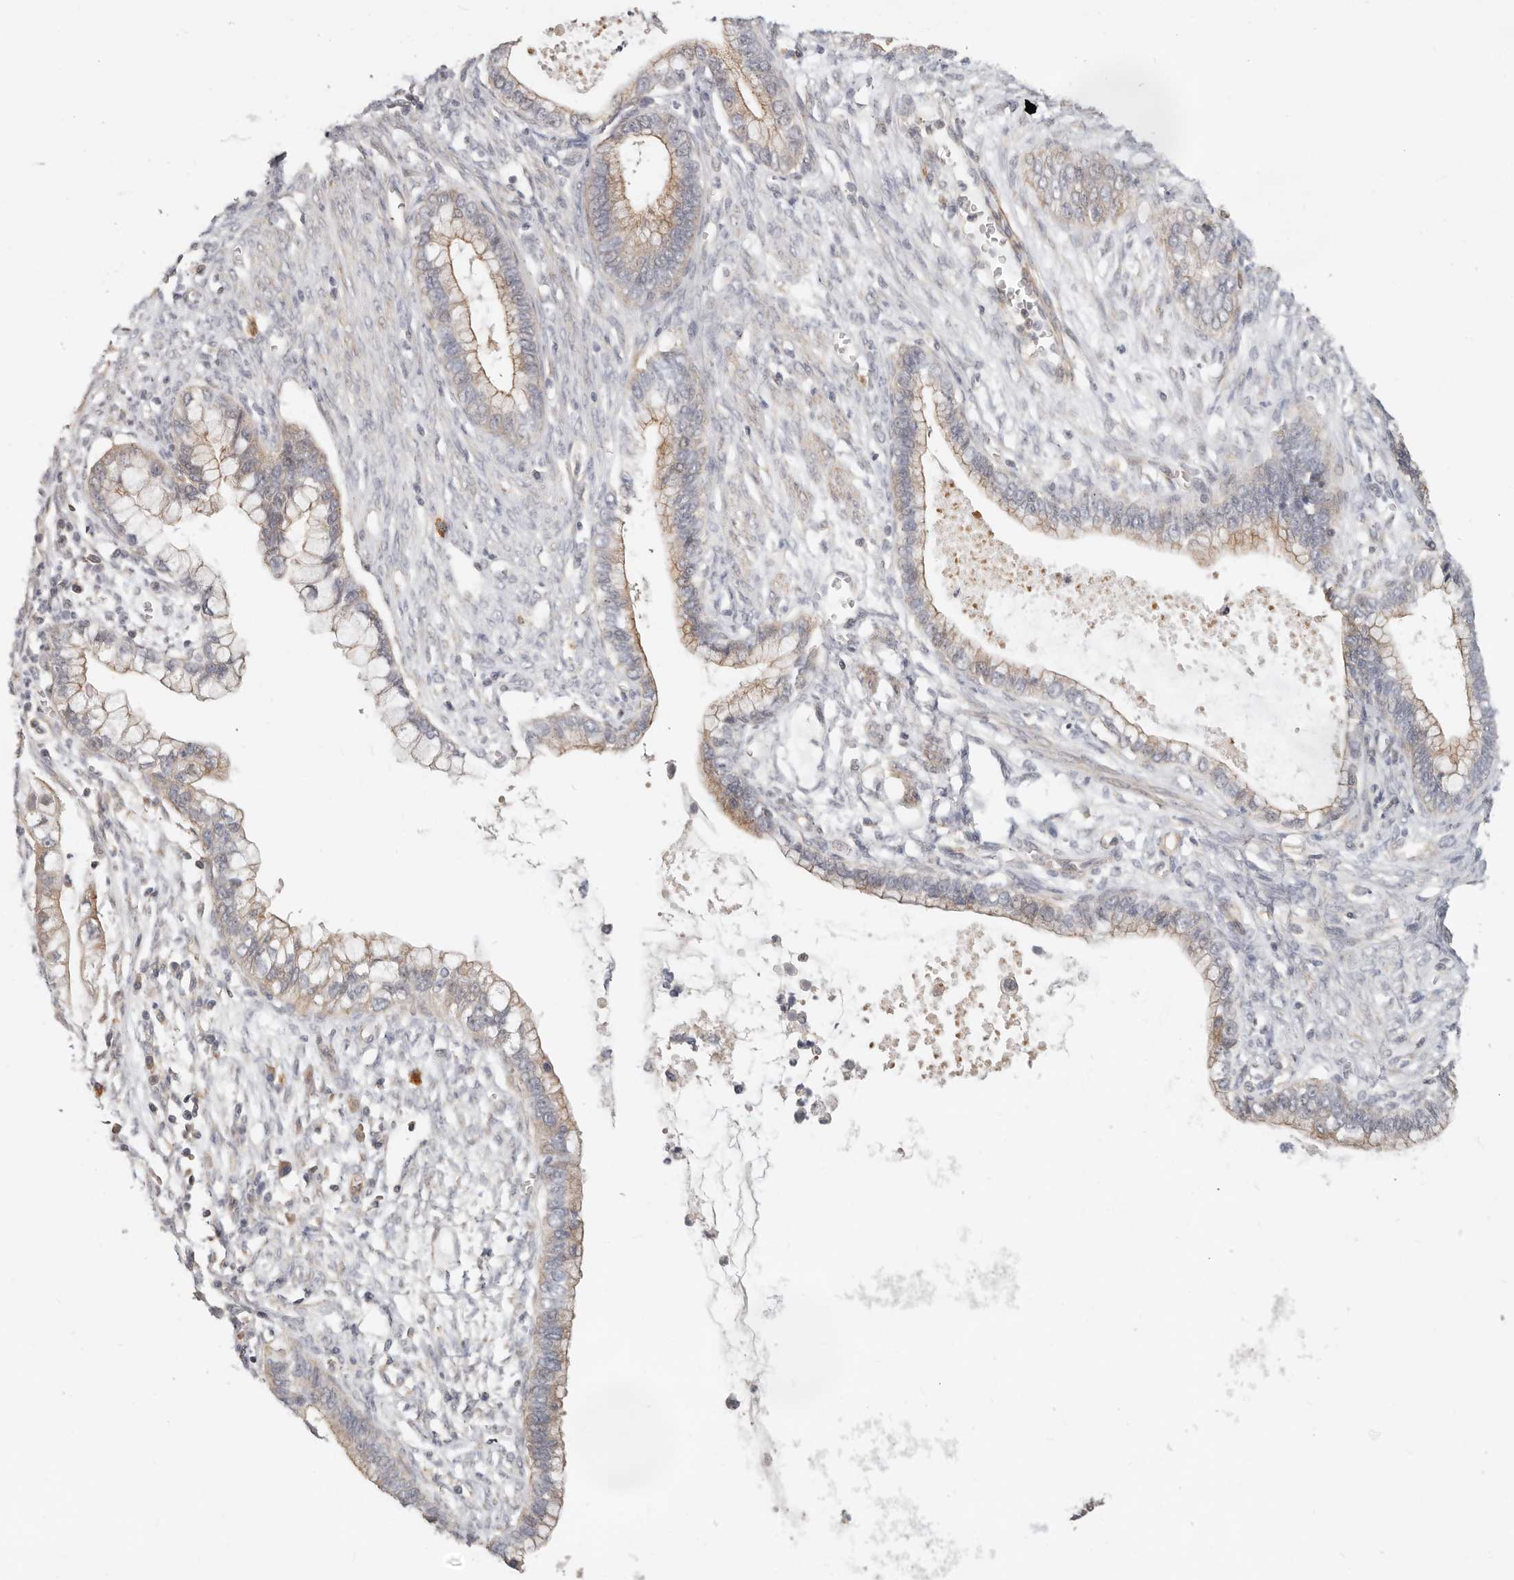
{"staining": {"intensity": "weak", "quantity": "<25%", "location": "cytoplasmic/membranous"}, "tissue": "cervical cancer", "cell_type": "Tumor cells", "image_type": "cancer", "snomed": [{"axis": "morphology", "description": "Adenocarcinoma, NOS"}, {"axis": "topography", "description": "Cervix"}], "caption": "A histopathology image of cervical cancer stained for a protein demonstrates no brown staining in tumor cells. Nuclei are stained in blue.", "gene": "ZRANB1", "patient": {"sex": "female", "age": 44}}